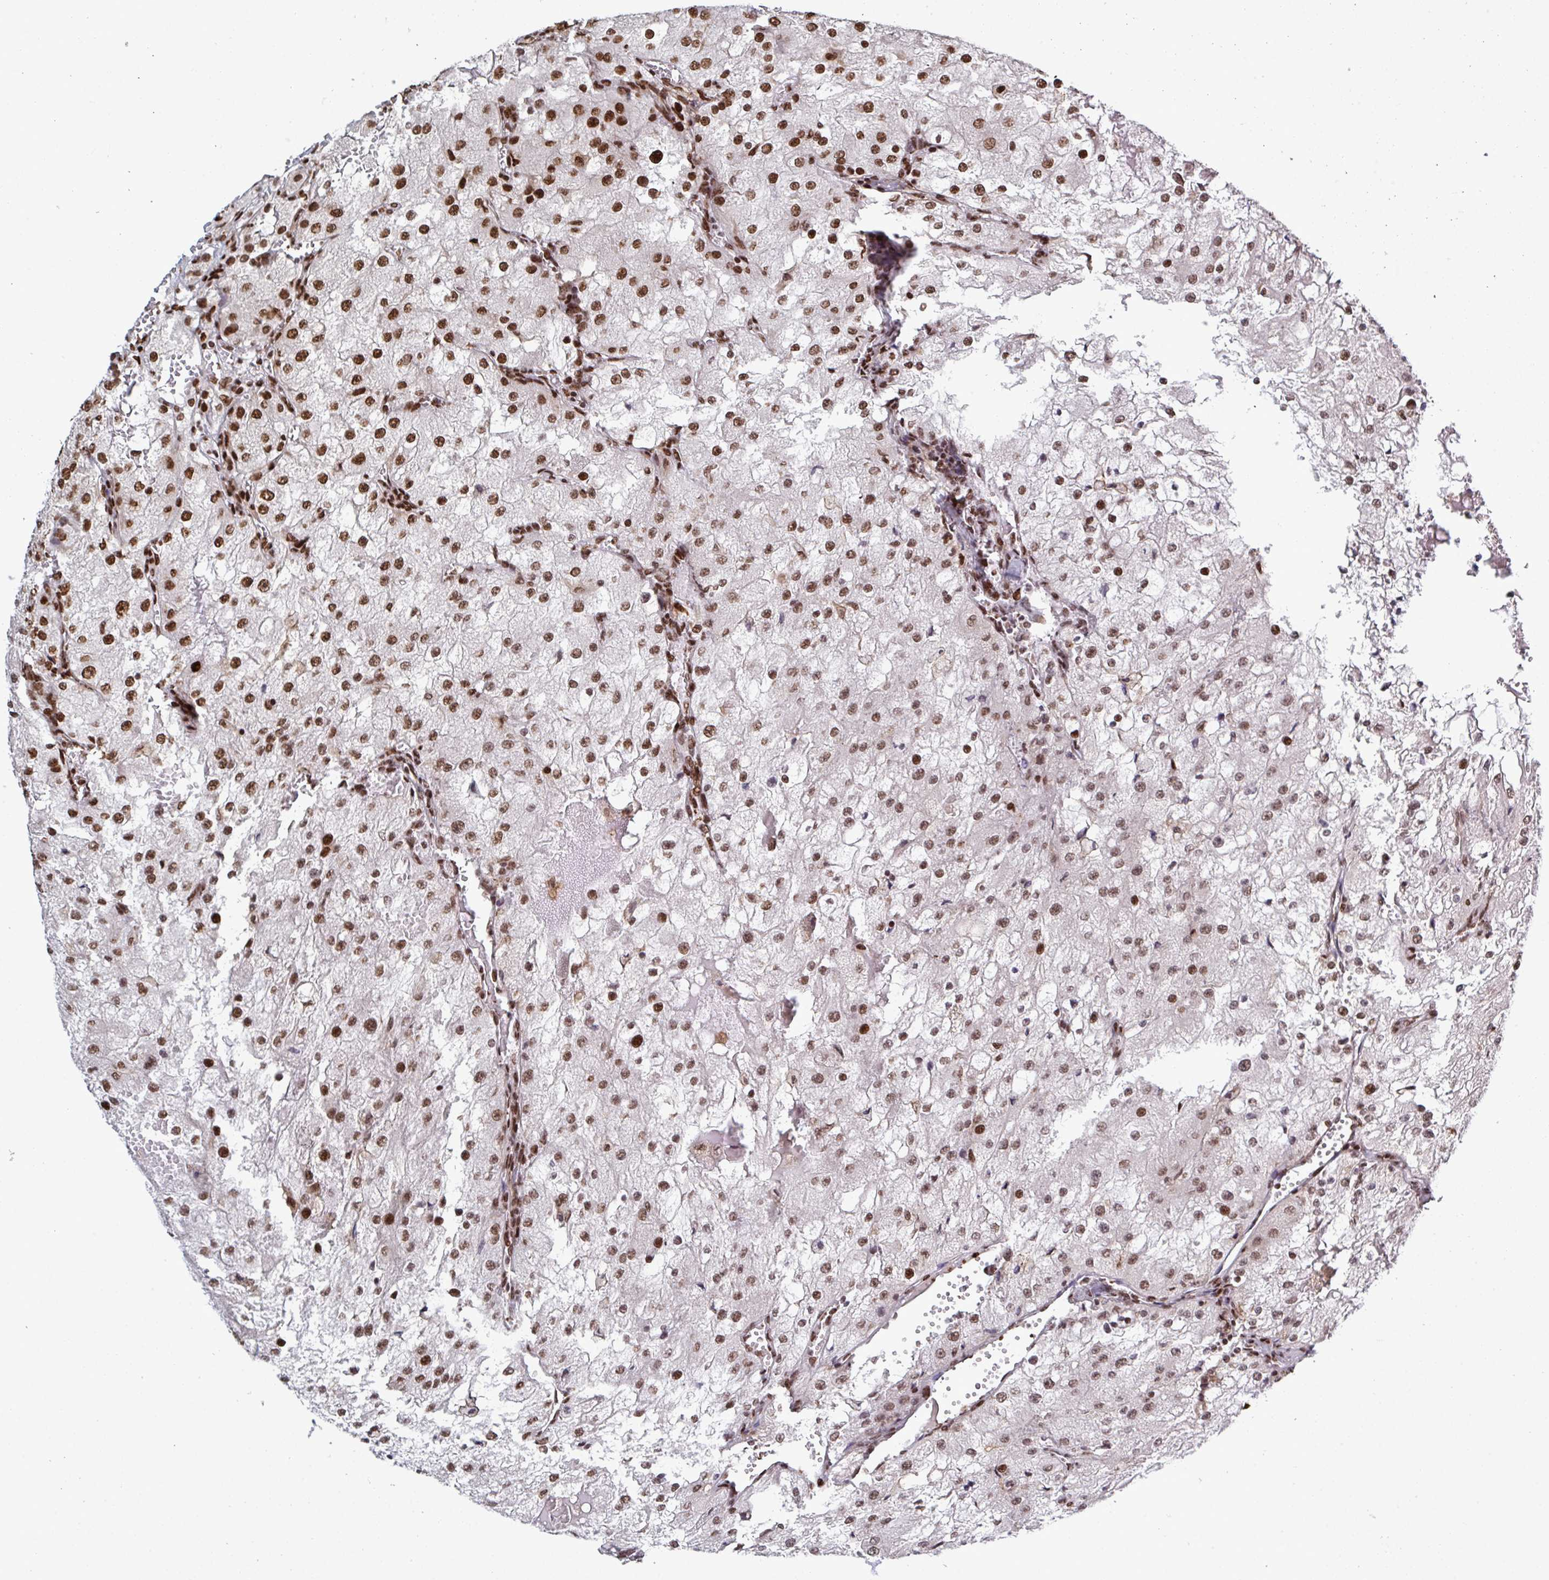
{"staining": {"intensity": "strong", "quantity": "25%-75%", "location": "nuclear"}, "tissue": "renal cancer", "cell_type": "Tumor cells", "image_type": "cancer", "snomed": [{"axis": "morphology", "description": "Adenocarcinoma, NOS"}, {"axis": "topography", "description": "Kidney"}], "caption": "An immunohistochemistry (IHC) photomicrograph of neoplastic tissue is shown. Protein staining in brown shows strong nuclear positivity in adenocarcinoma (renal) within tumor cells.", "gene": "ZNF607", "patient": {"sex": "female", "age": 74}}